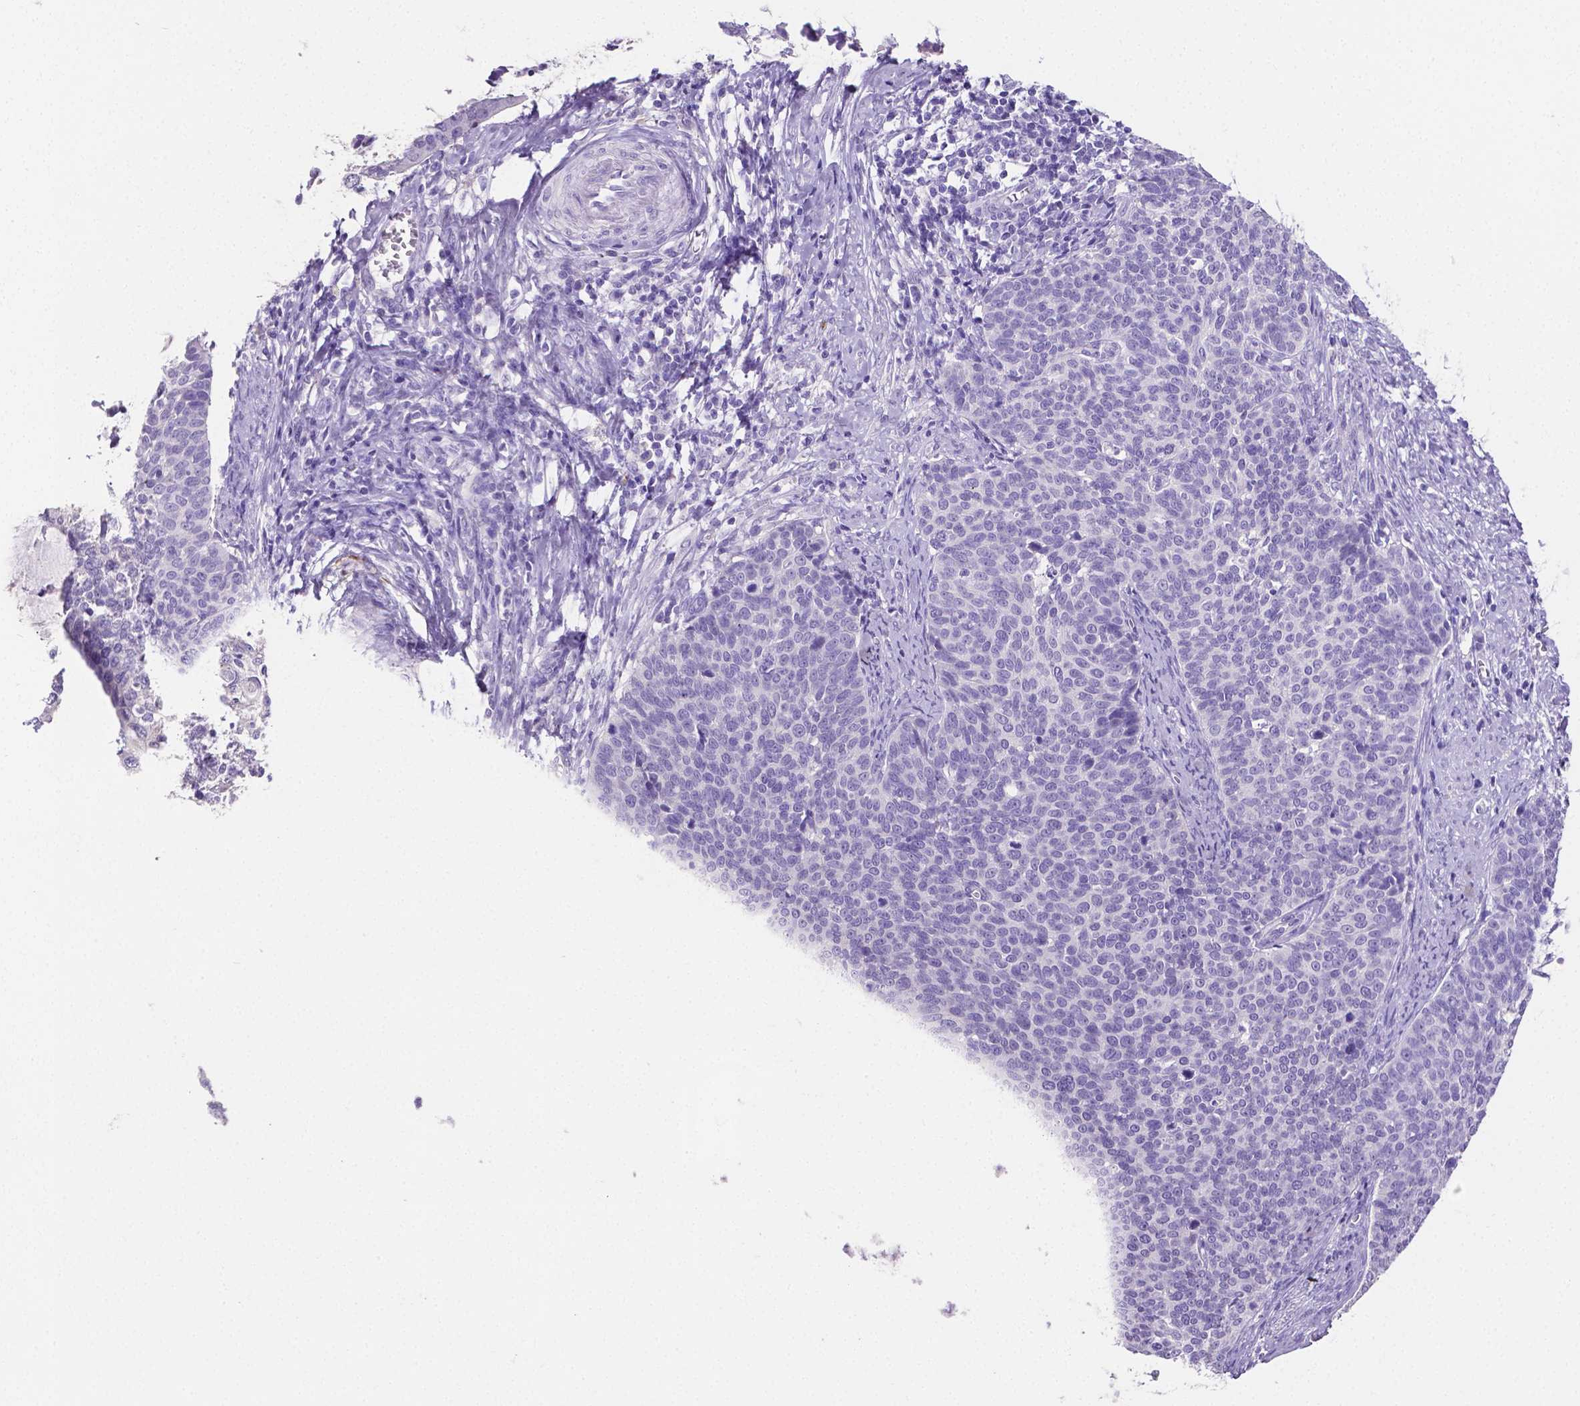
{"staining": {"intensity": "negative", "quantity": "none", "location": "none"}, "tissue": "cervical cancer", "cell_type": "Tumor cells", "image_type": "cancer", "snomed": [{"axis": "morphology", "description": "Normal tissue, NOS"}, {"axis": "morphology", "description": "Squamous cell carcinoma, NOS"}, {"axis": "topography", "description": "Cervix"}], "caption": "There is no significant positivity in tumor cells of squamous cell carcinoma (cervical).", "gene": "SLC22A2", "patient": {"sex": "female", "age": 39}}